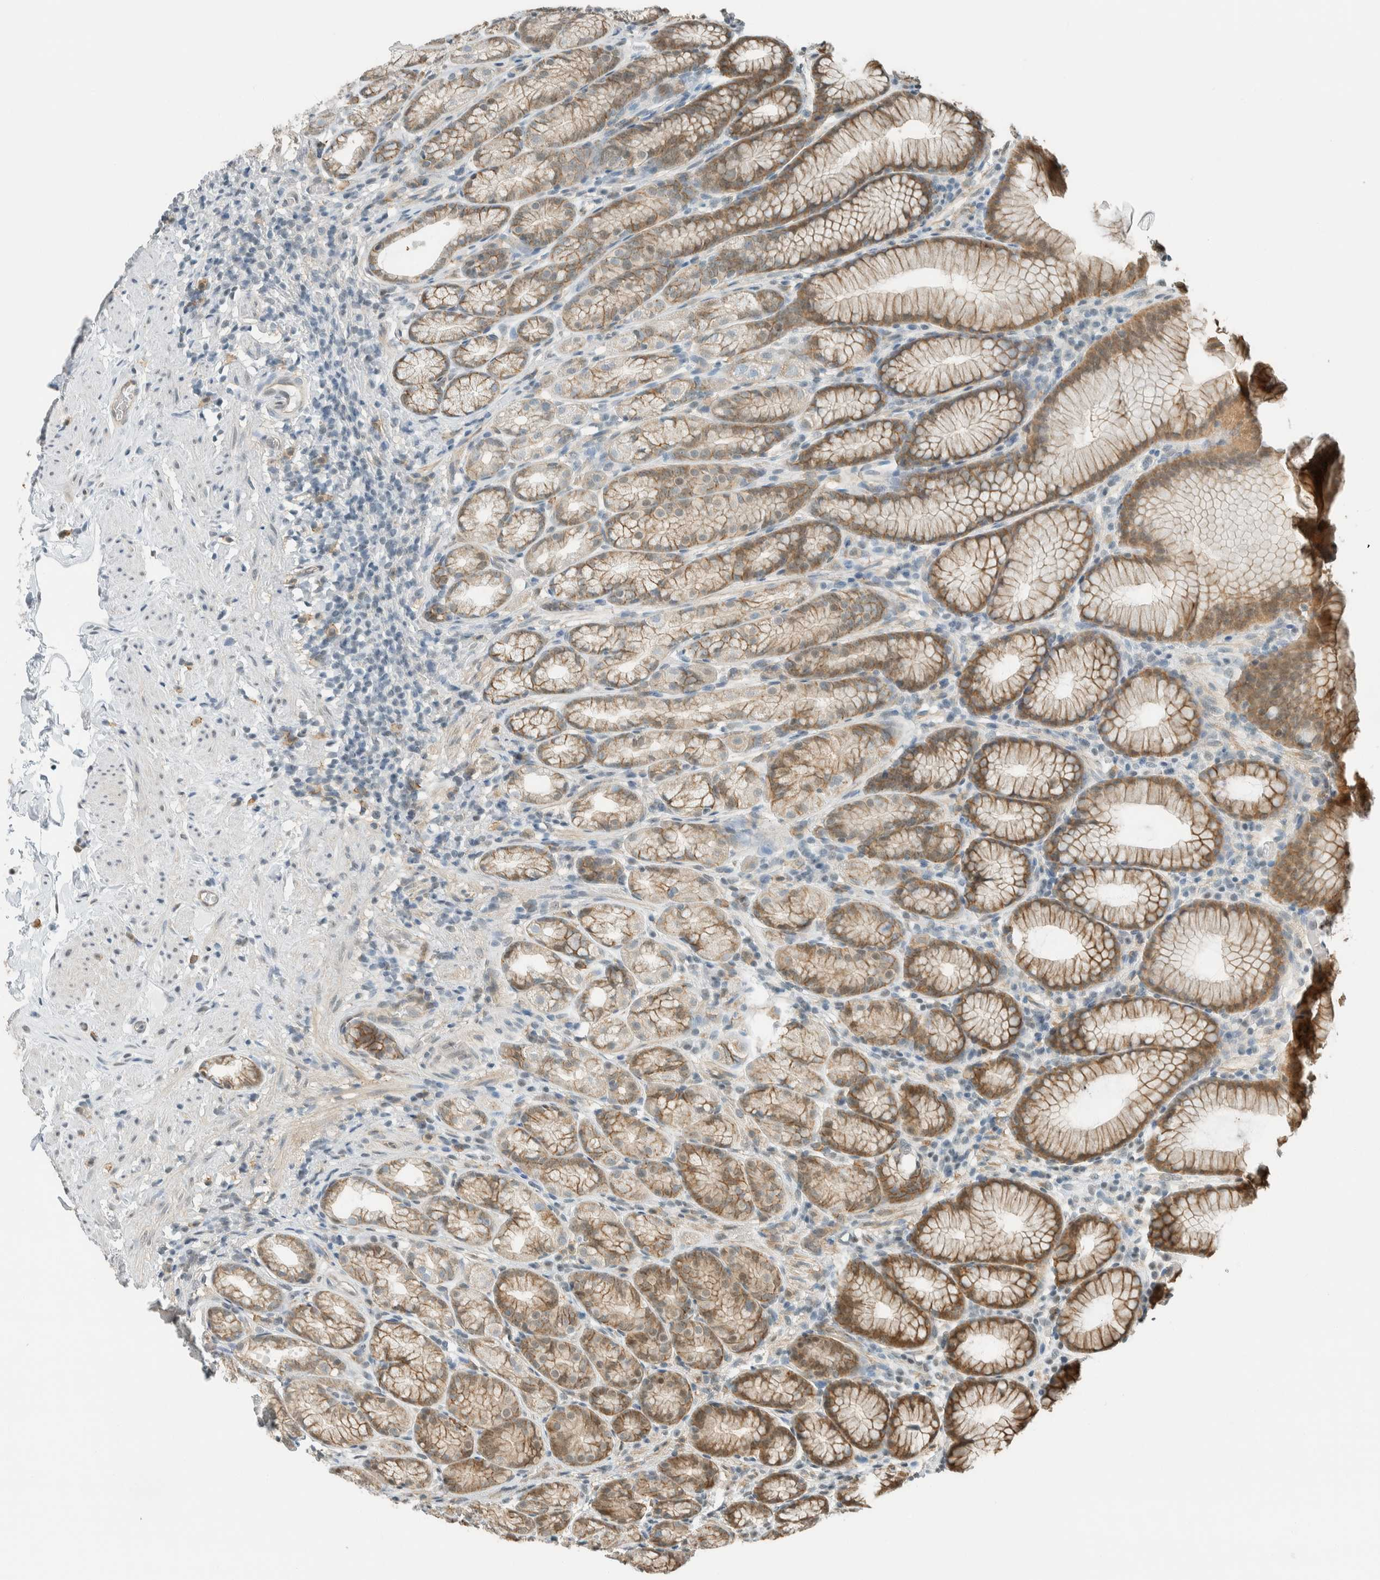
{"staining": {"intensity": "moderate", "quantity": "25%-75%", "location": "cytoplasmic/membranous"}, "tissue": "stomach", "cell_type": "Glandular cells", "image_type": "normal", "snomed": [{"axis": "morphology", "description": "Normal tissue, NOS"}, {"axis": "topography", "description": "Stomach"}], "caption": "A photomicrograph of stomach stained for a protein displays moderate cytoplasmic/membranous brown staining in glandular cells. Ihc stains the protein in brown and the nuclei are stained blue.", "gene": "NIBAN2", "patient": {"sex": "male", "age": 42}}